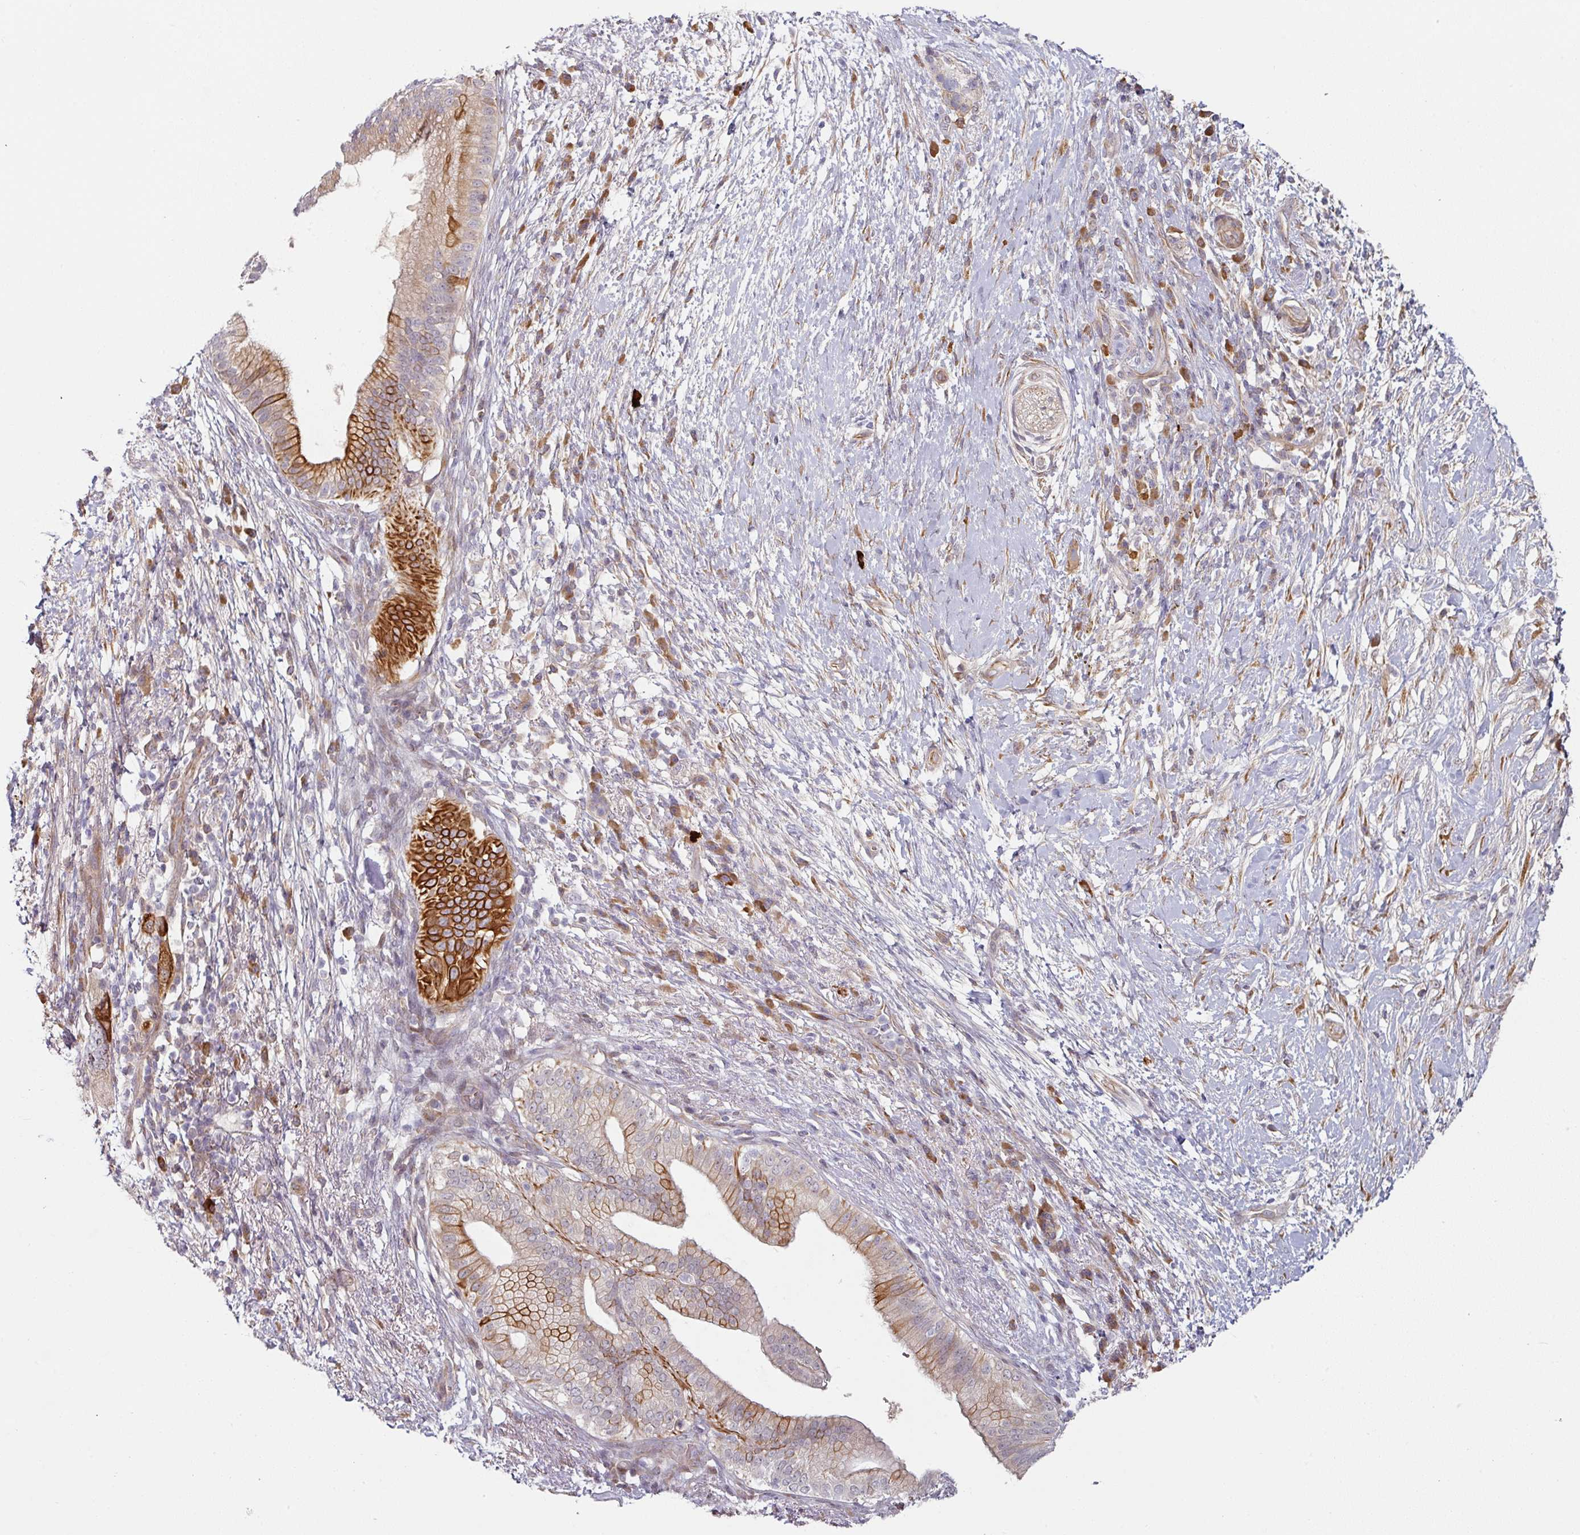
{"staining": {"intensity": "strong", "quantity": "25%-75%", "location": "cytoplasmic/membranous"}, "tissue": "pancreatic cancer", "cell_type": "Tumor cells", "image_type": "cancer", "snomed": [{"axis": "morphology", "description": "Adenocarcinoma, NOS"}, {"axis": "topography", "description": "Pancreas"}], "caption": "Human pancreatic cancer (adenocarcinoma) stained with a protein marker exhibits strong staining in tumor cells.", "gene": "CEP78", "patient": {"sex": "female", "age": 72}}